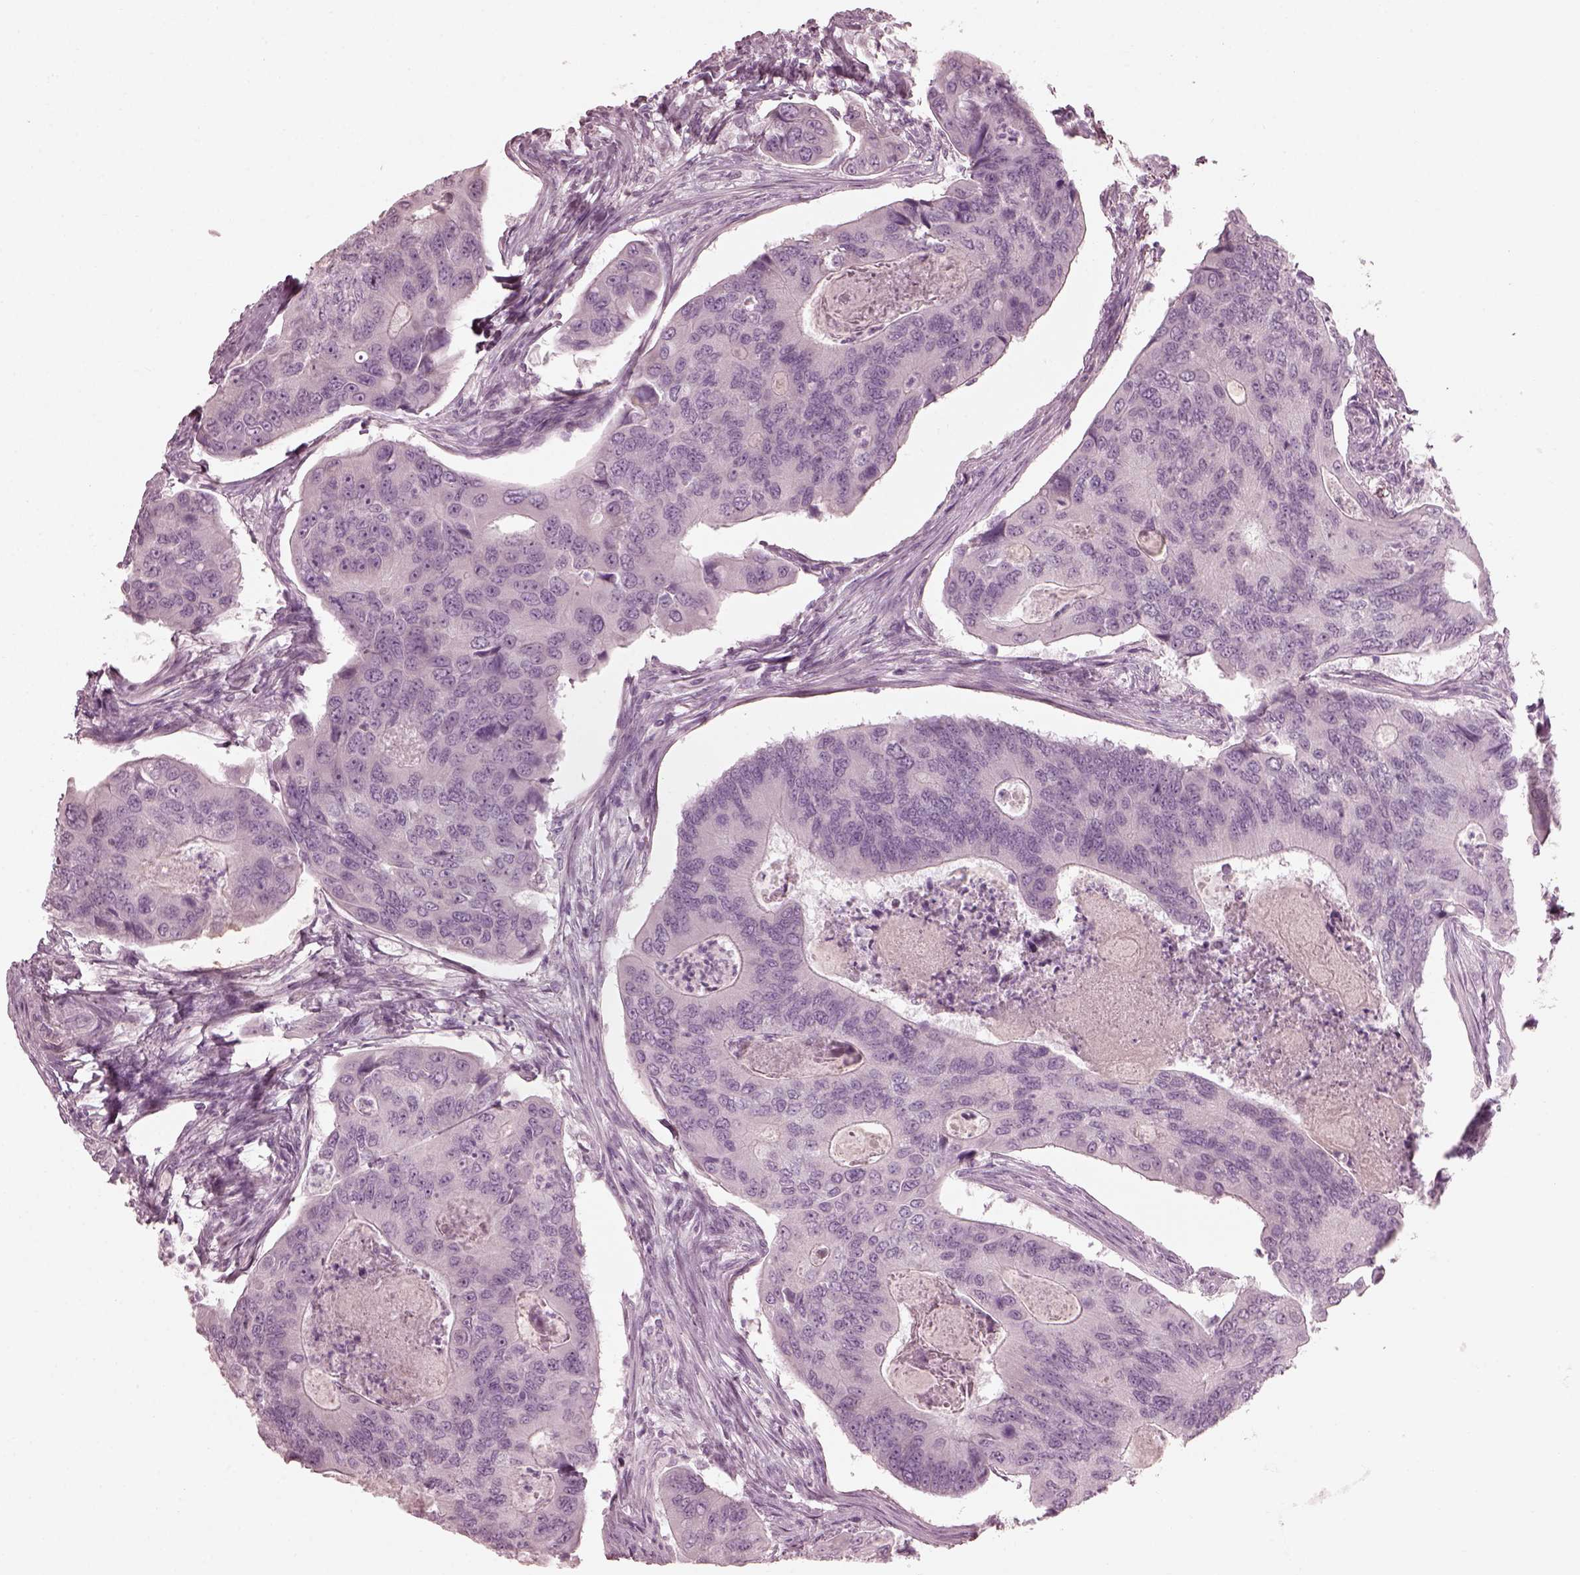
{"staining": {"intensity": "negative", "quantity": "none", "location": "none"}, "tissue": "colorectal cancer", "cell_type": "Tumor cells", "image_type": "cancer", "snomed": [{"axis": "morphology", "description": "Adenocarcinoma, NOS"}, {"axis": "topography", "description": "Colon"}], "caption": "DAB immunohistochemical staining of human colorectal cancer (adenocarcinoma) shows no significant expression in tumor cells.", "gene": "SAXO2", "patient": {"sex": "female", "age": 67}}